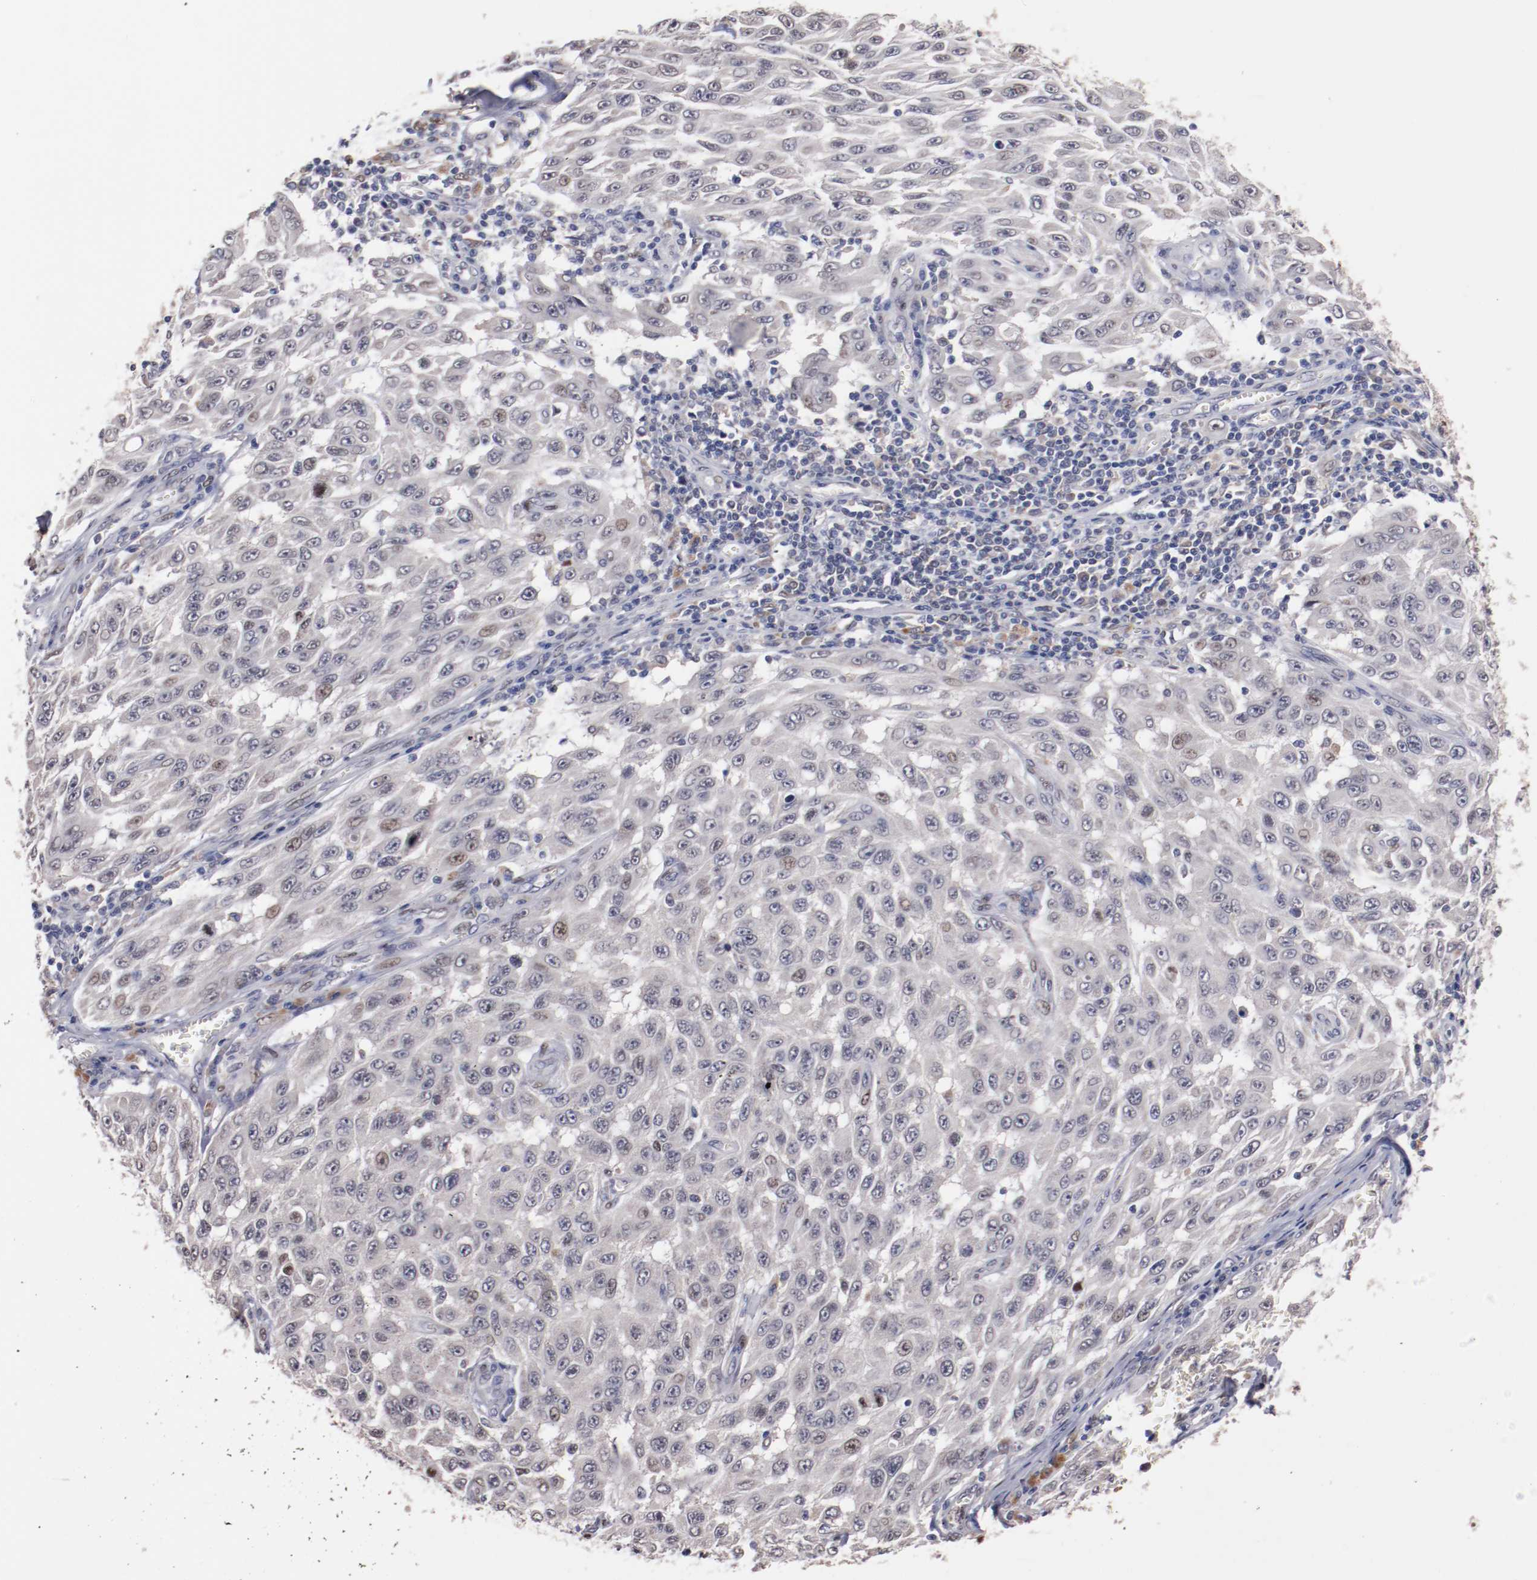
{"staining": {"intensity": "weak", "quantity": "<25%", "location": "nuclear"}, "tissue": "melanoma", "cell_type": "Tumor cells", "image_type": "cancer", "snomed": [{"axis": "morphology", "description": "Malignant melanoma, NOS"}, {"axis": "topography", "description": "Skin"}], "caption": "Immunohistochemistry (IHC) photomicrograph of malignant melanoma stained for a protein (brown), which exhibits no expression in tumor cells.", "gene": "FAM81A", "patient": {"sex": "male", "age": 30}}